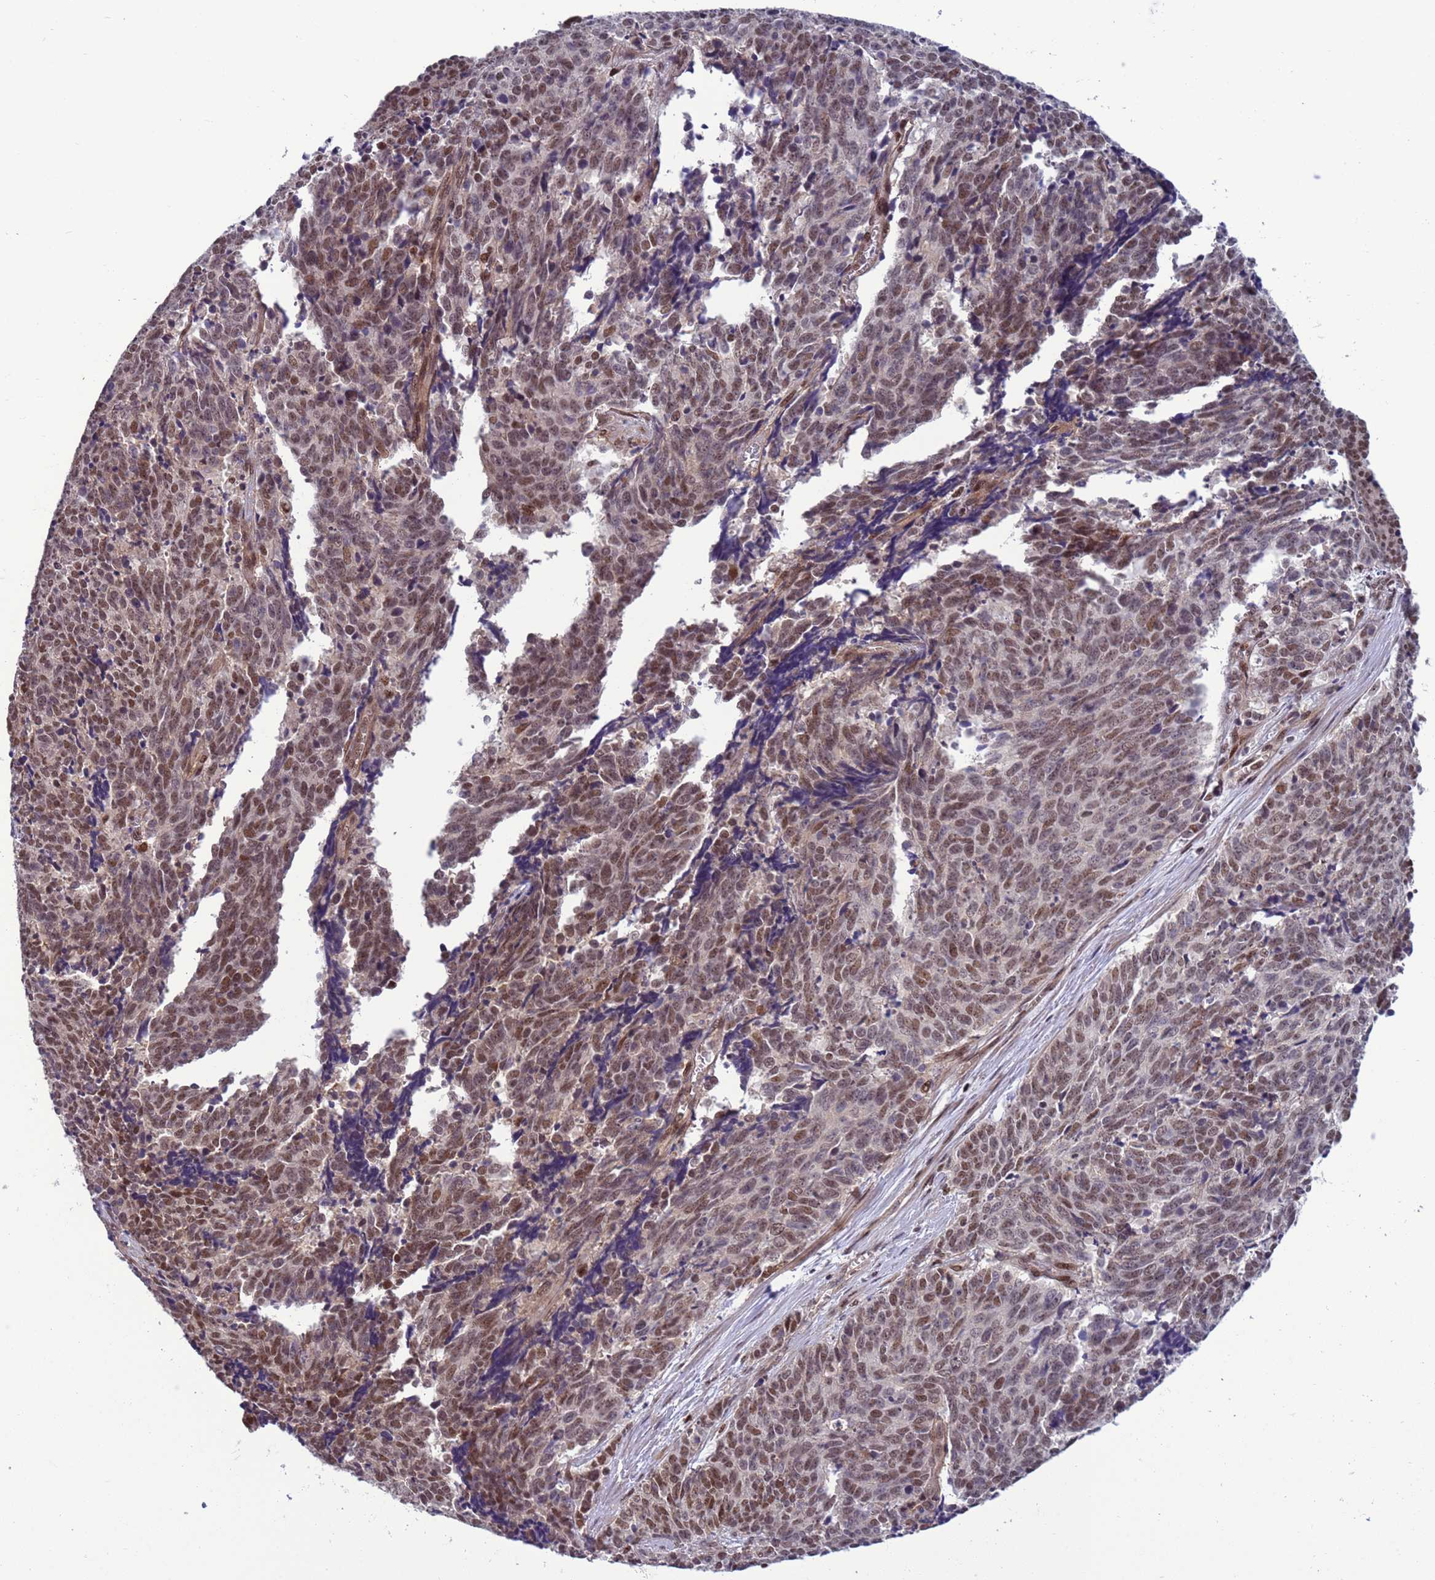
{"staining": {"intensity": "moderate", "quantity": ">75%", "location": "nuclear"}, "tissue": "cervical cancer", "cell_type": "Tumor cells", "image_type": "cancer", "snomed": [{"axis": "morphology", "description": "Squamous cell carcinoma, NOS"}, {"axis": "topography", "description": "Cervix"}], "caption": "Immunohistochemical staining of cervical squamous cell carcinoma displays moderate nuclear protein staining in approximately >75% of tumor cells.", "gene": "NSL1", "patient": {"sex": "female", "age": 29}}